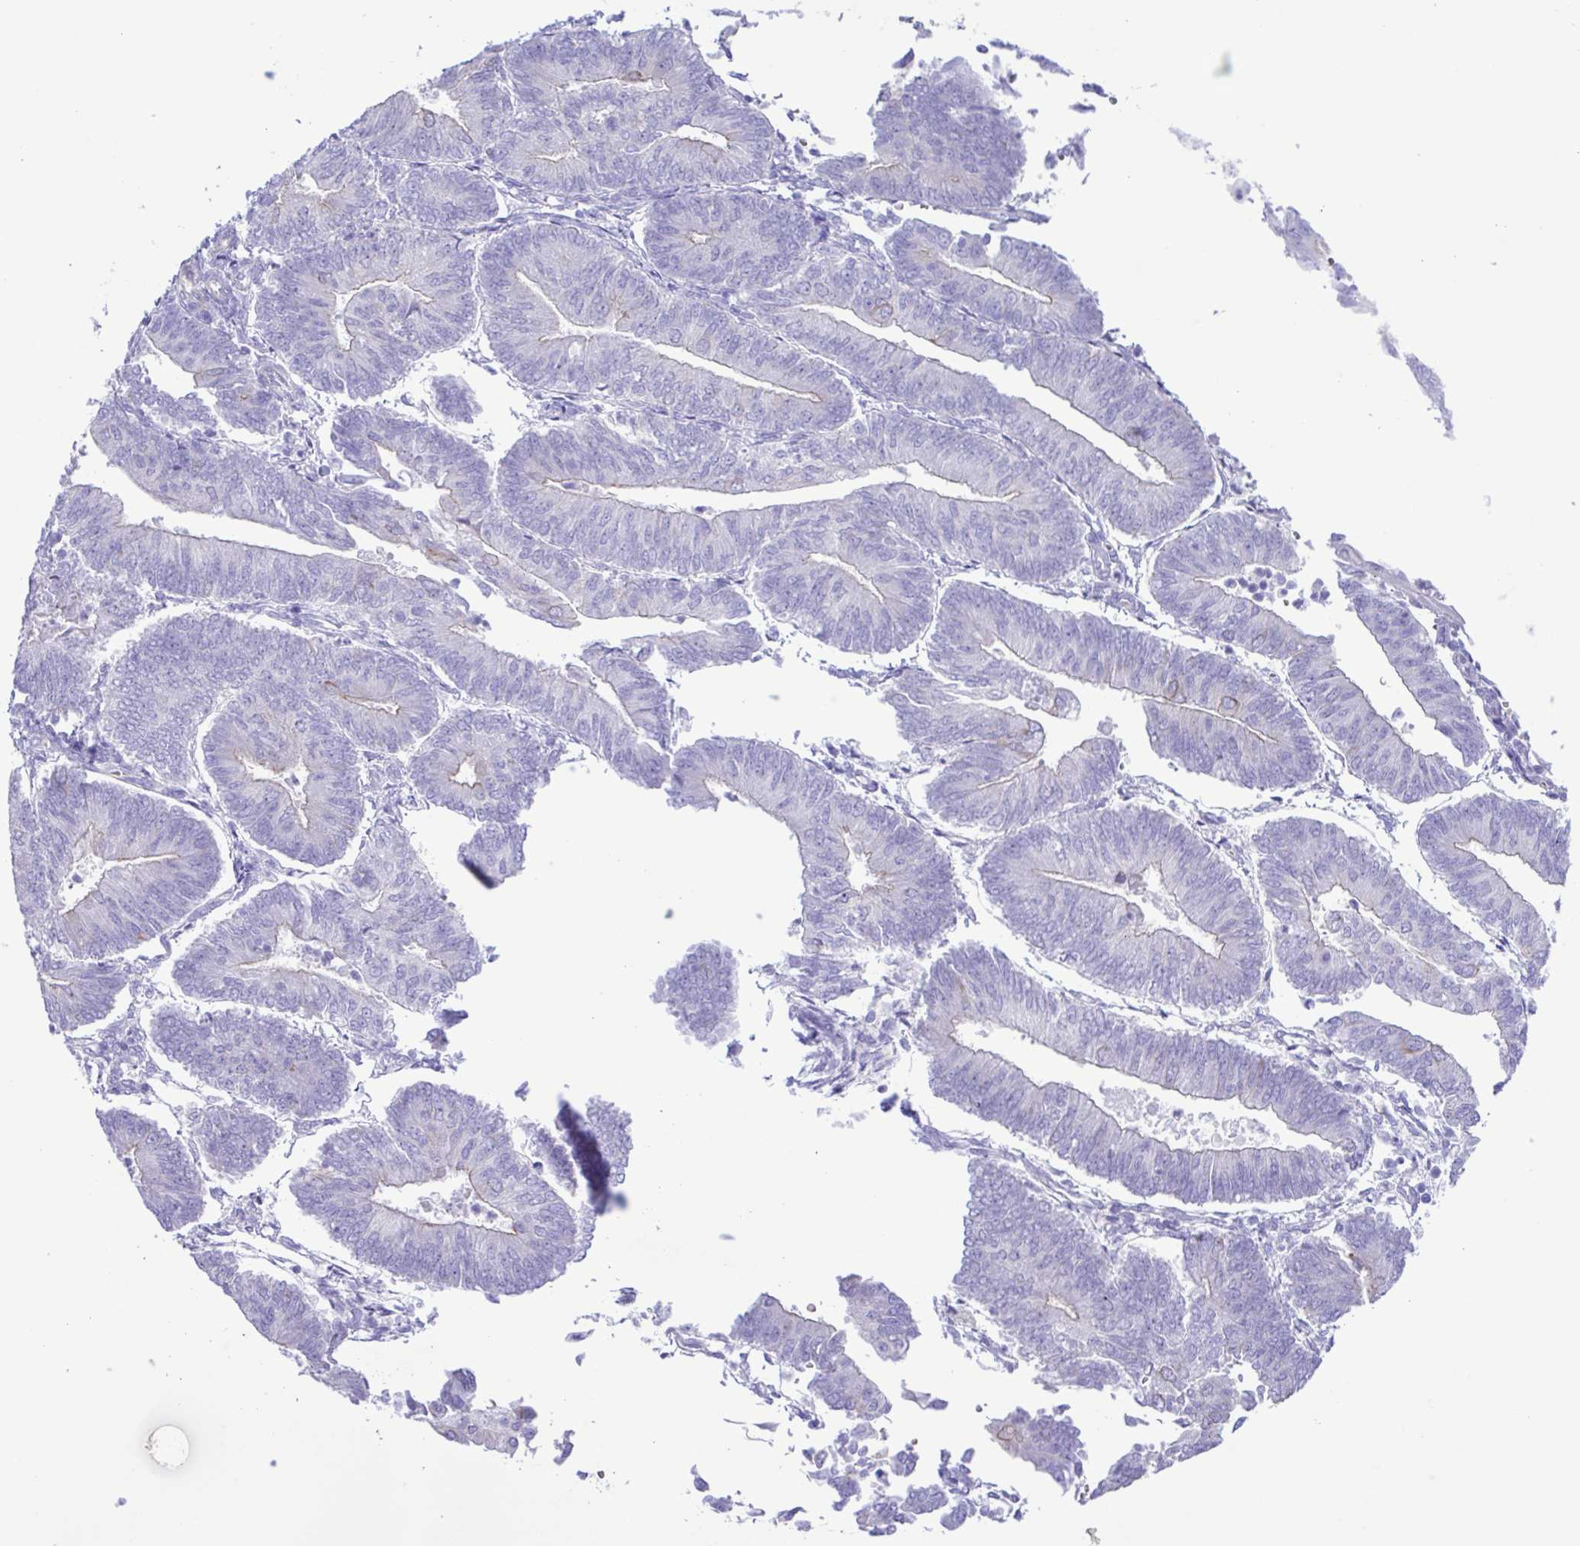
{"staining": {"intensity": "negative", "quantity": "none", "location": "none"}, "tissue": "endometrial cancer", "cell_type": "Tumor cells", "image_type": "cancer", "snomed": [{"axis": "morphology", "description": "Adenocarcinoma, NOS"}, {"axis": "topography", "description": "Endometrium"}], "caption": "A histopathology image of human endometrial cancer is negative for staining in tumor cells.", "gene": "CYP11A1", "patient": {"sex": "female", "age": 65}}